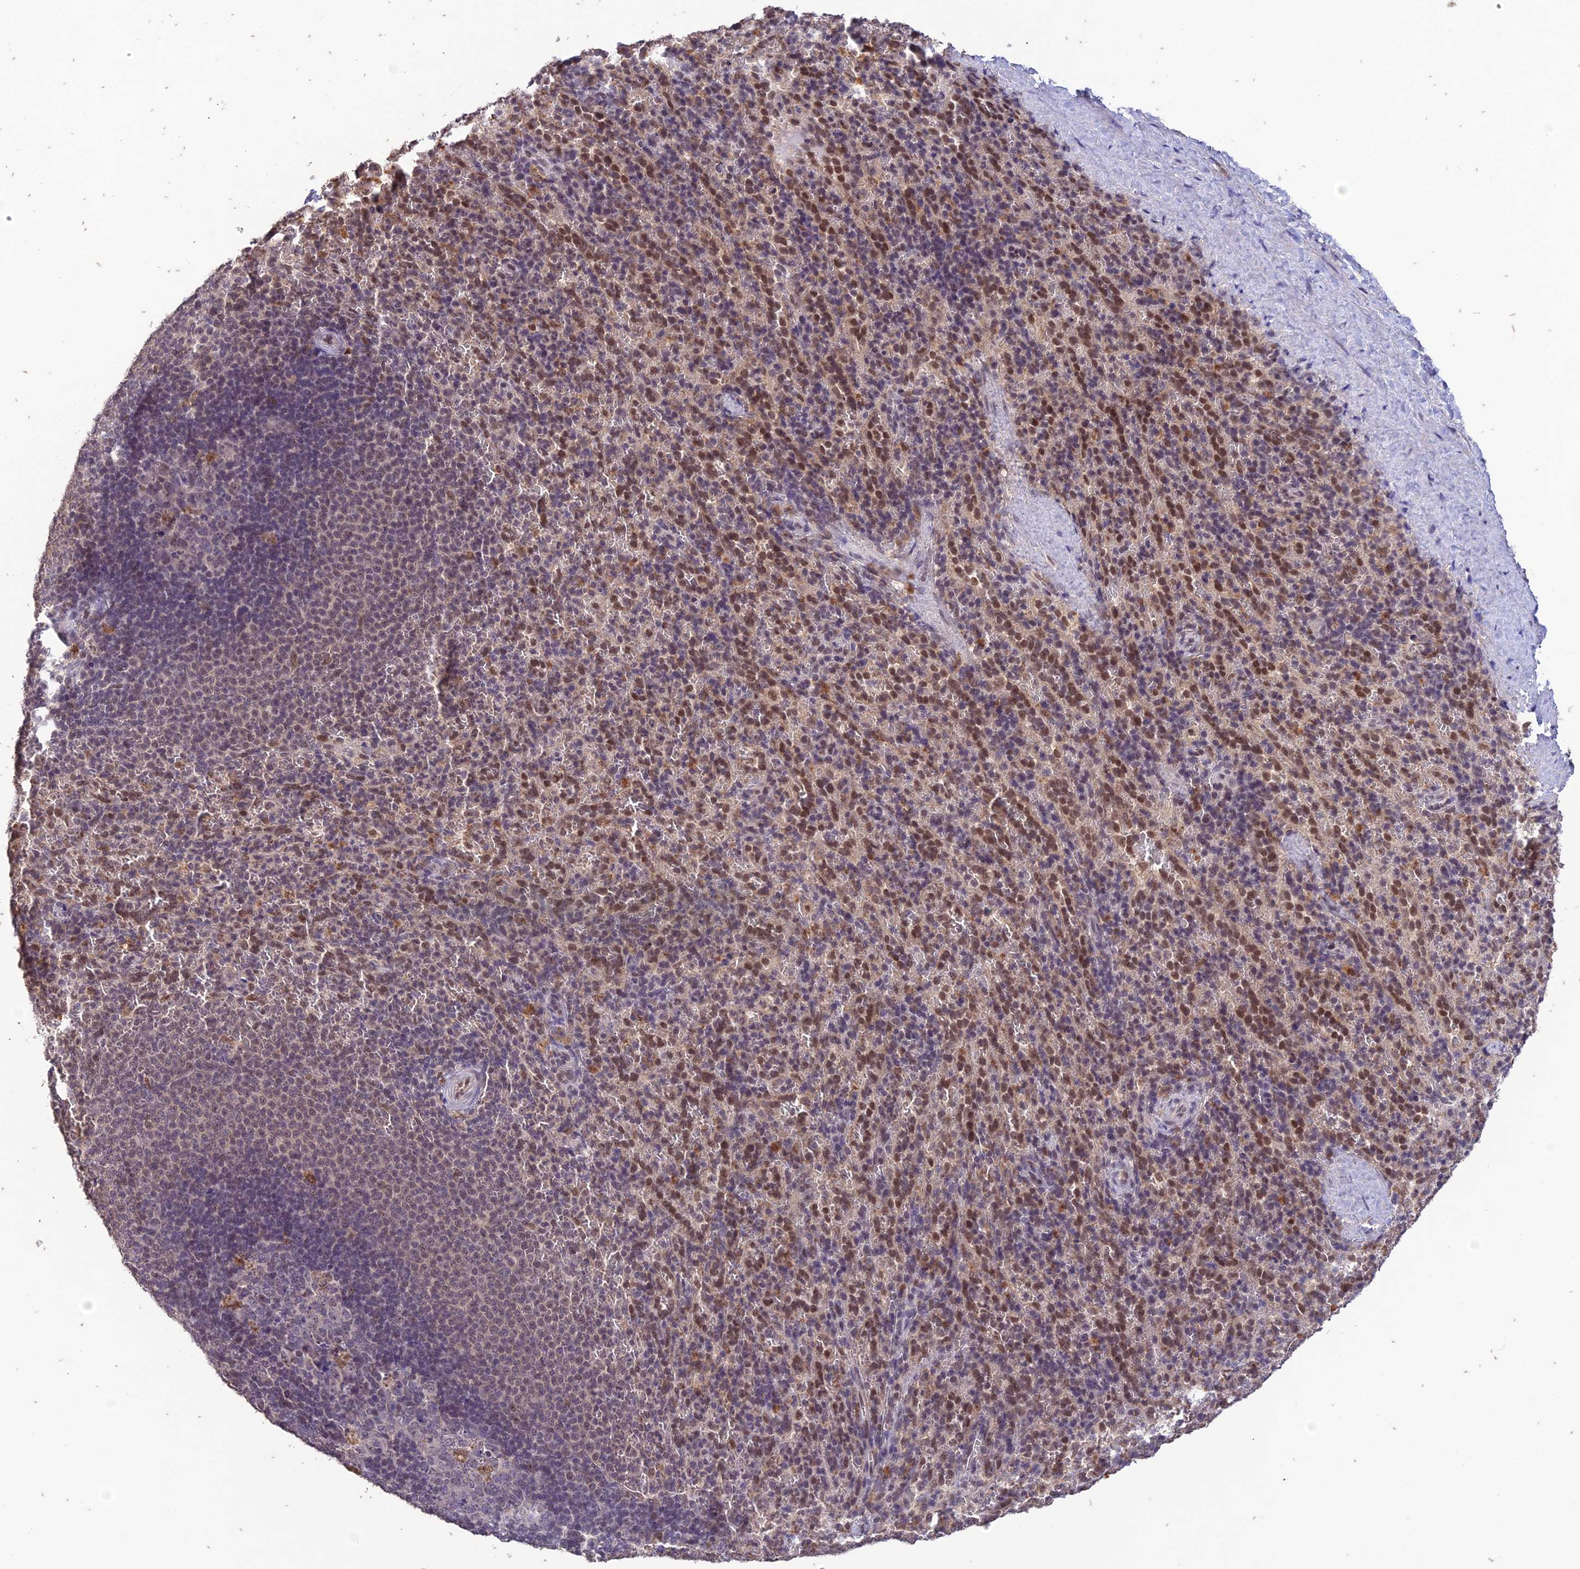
{"staining": {"intensity": "weak", "quantity": "25%-75%", "location": "nuclear"}, "tissue": "spleen", "cell_type": "Cells in red pulp", "image_type": "normal", "snomed": [{"axis": "morphology", "description": "Normal tissue, NOS"}, {"axis": "topography", "description": "Spleen"}], "caption": "Spleen stained with DAB (3,3'-diaminobenzidine) IHC reveals low levels of weak nuclear positivity in approximately 25%-75% of cells in red pulp.", "gene": "POP4", "patient": {"sex": "female", "age": 21}}